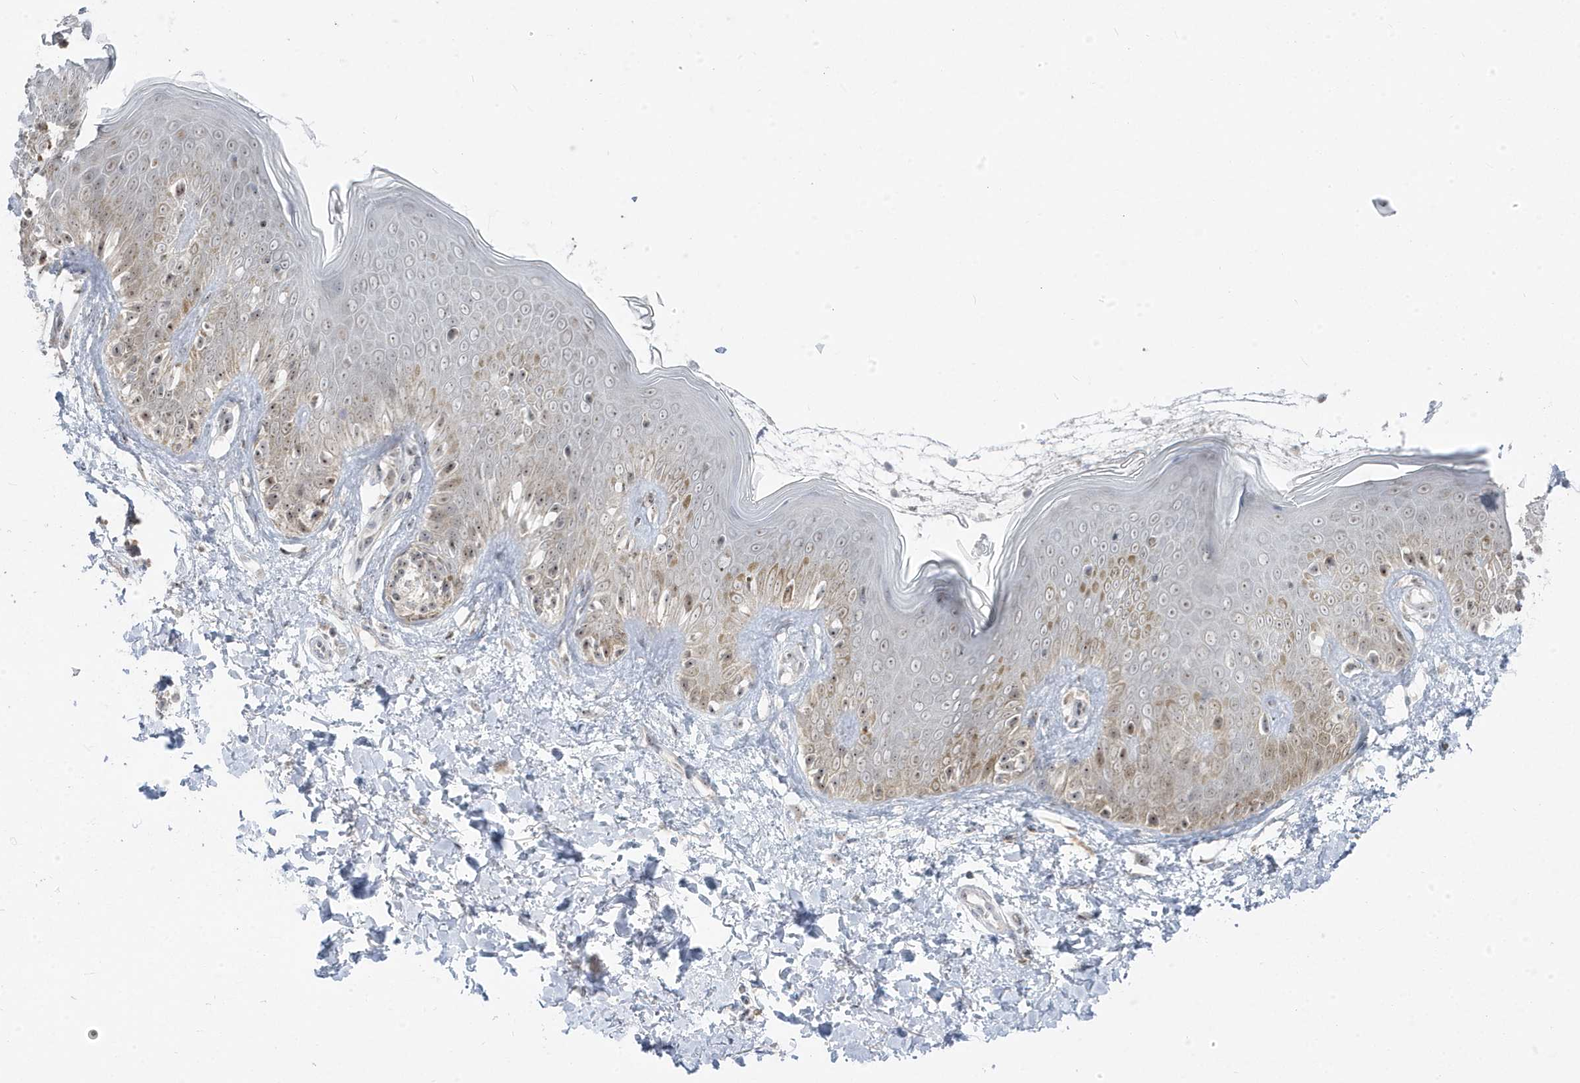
{"staining": {"intensity": "negative", "quantity": "none", "location": "none"}, "tissue": "skin", "cell_type": "Fibroblasts", "image_type": "normal", "snomed": [{"axis": "morphology", "description": "Normal tissue, NOS"}, {"axis": "topography", "description": "Skin"}], "caption": "The histopathology image demonstrates no significant staining in fibroblasts of skin. (DAB IHC, high magnification).", "gene": "TSEN15", "patient": {"sex": "male", "age": 37}}